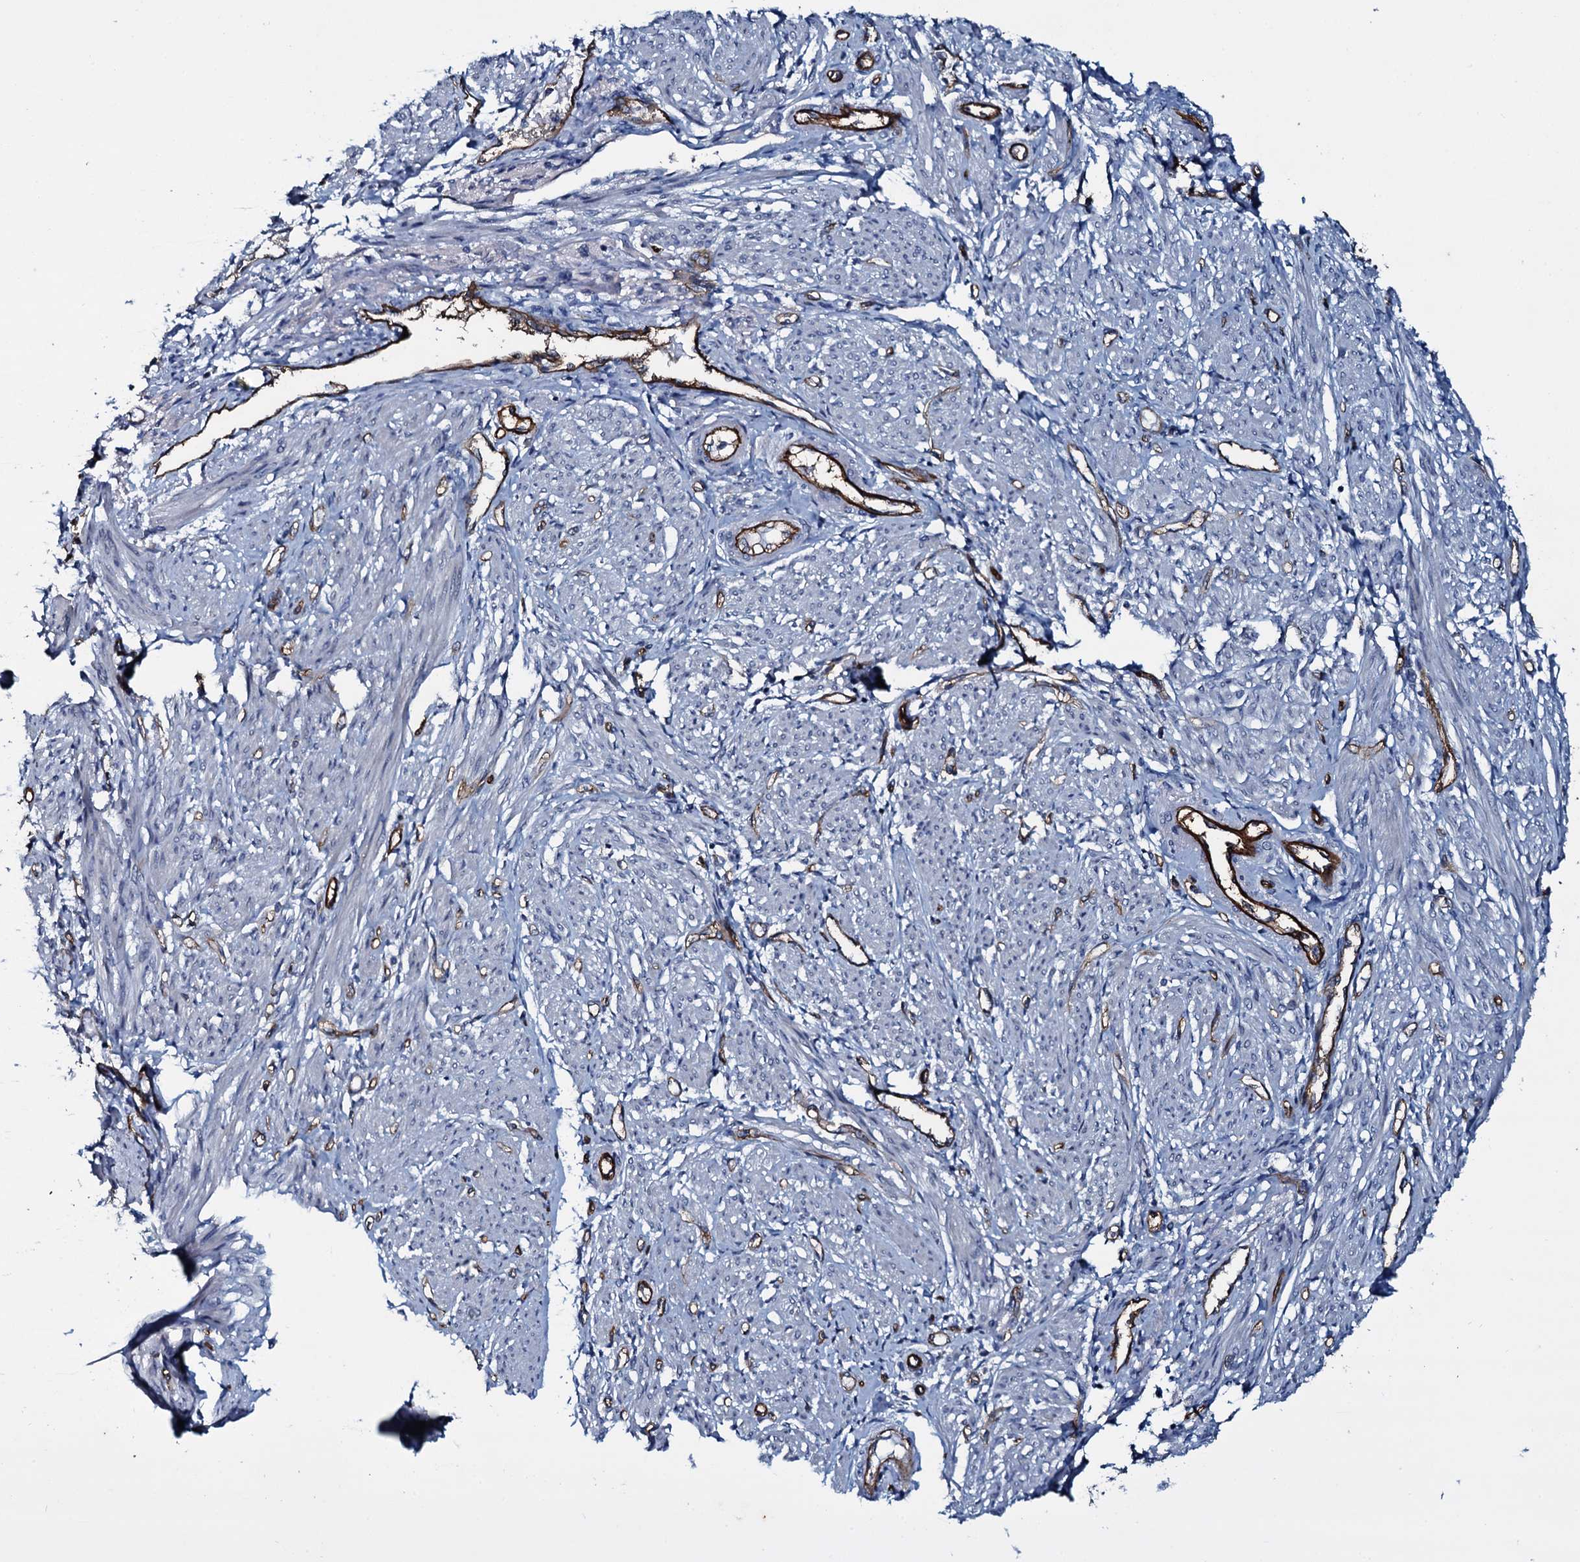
{"staining": {"intensity": "negative", "quantity": "none", "location": "none"}, "tissue": "smooth muscle", "cell_type": "Smooth muscle cells", "image_type": "normal", "snomed": [{"axis": "morphology", "description": "Normal tissue, NOS"}, {"axis": "topography", "description": "Smooth muscle"}], "caption": "This is an IHC histopathology image of benign human smooth muscle. There is no positivity in smooth muscle cells.", "gene": "CLEC14A", "patient": {"sex": "female", "age": 39}}